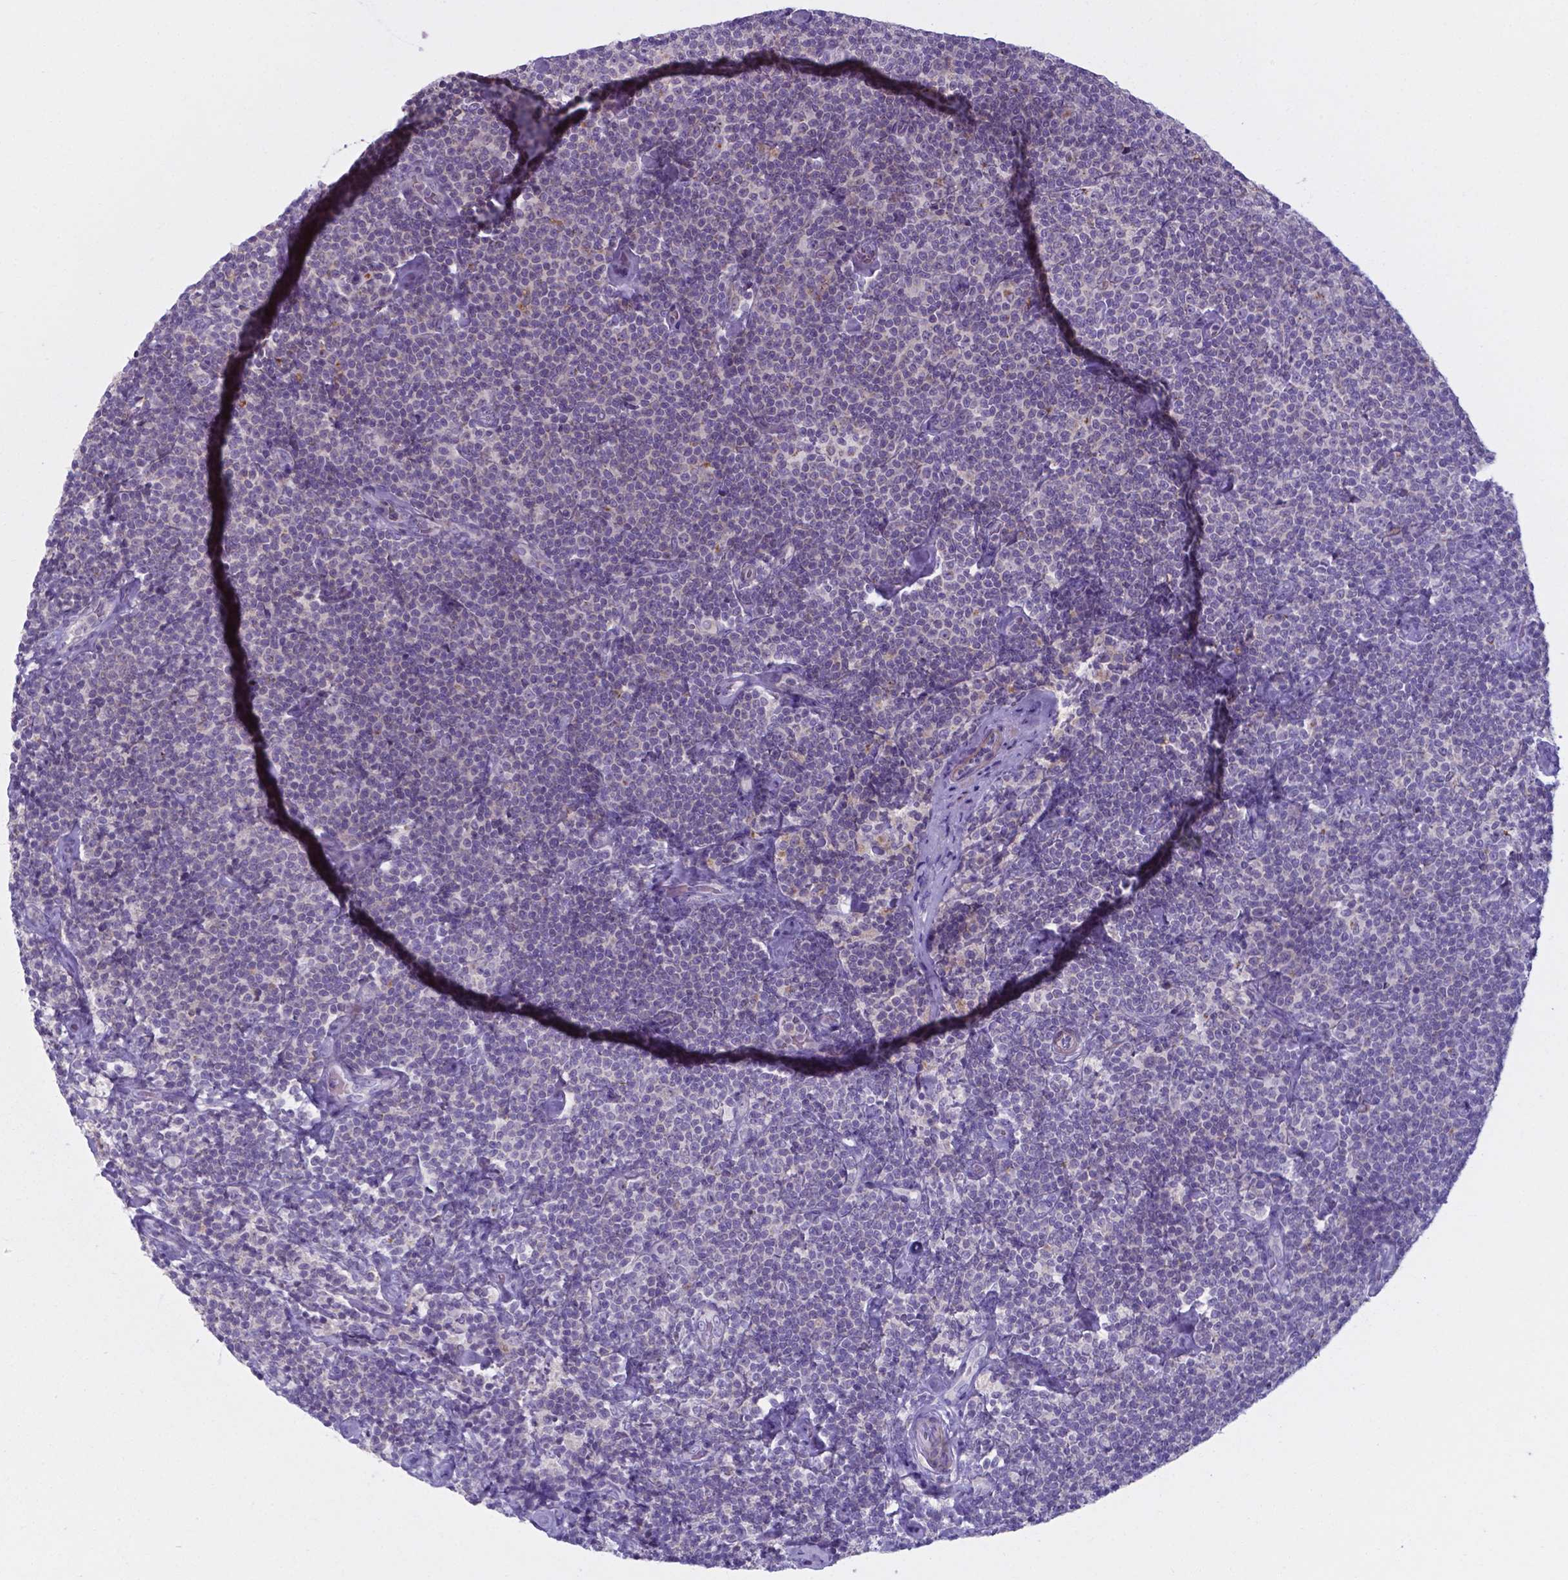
{"staining": {"intensity": "negative", "quantity": "none", "location": "none"}, "tissue": "lymphoma", "cell_type": "Tumor cells", "image_type": "cancer", "snomed": [{"axis": "morphology", "description": "Malignant lymphoma, non-Hodgkin's type, Low grade"}, {"axis": "topography", "description": "Lymph node"}], "caption": "There is no significant positivity in tumor cells of lymphoma. (DAB IHC, high magnification).", "gene": "AP5B1", "patient": {"sex": "male", "age": 81}}